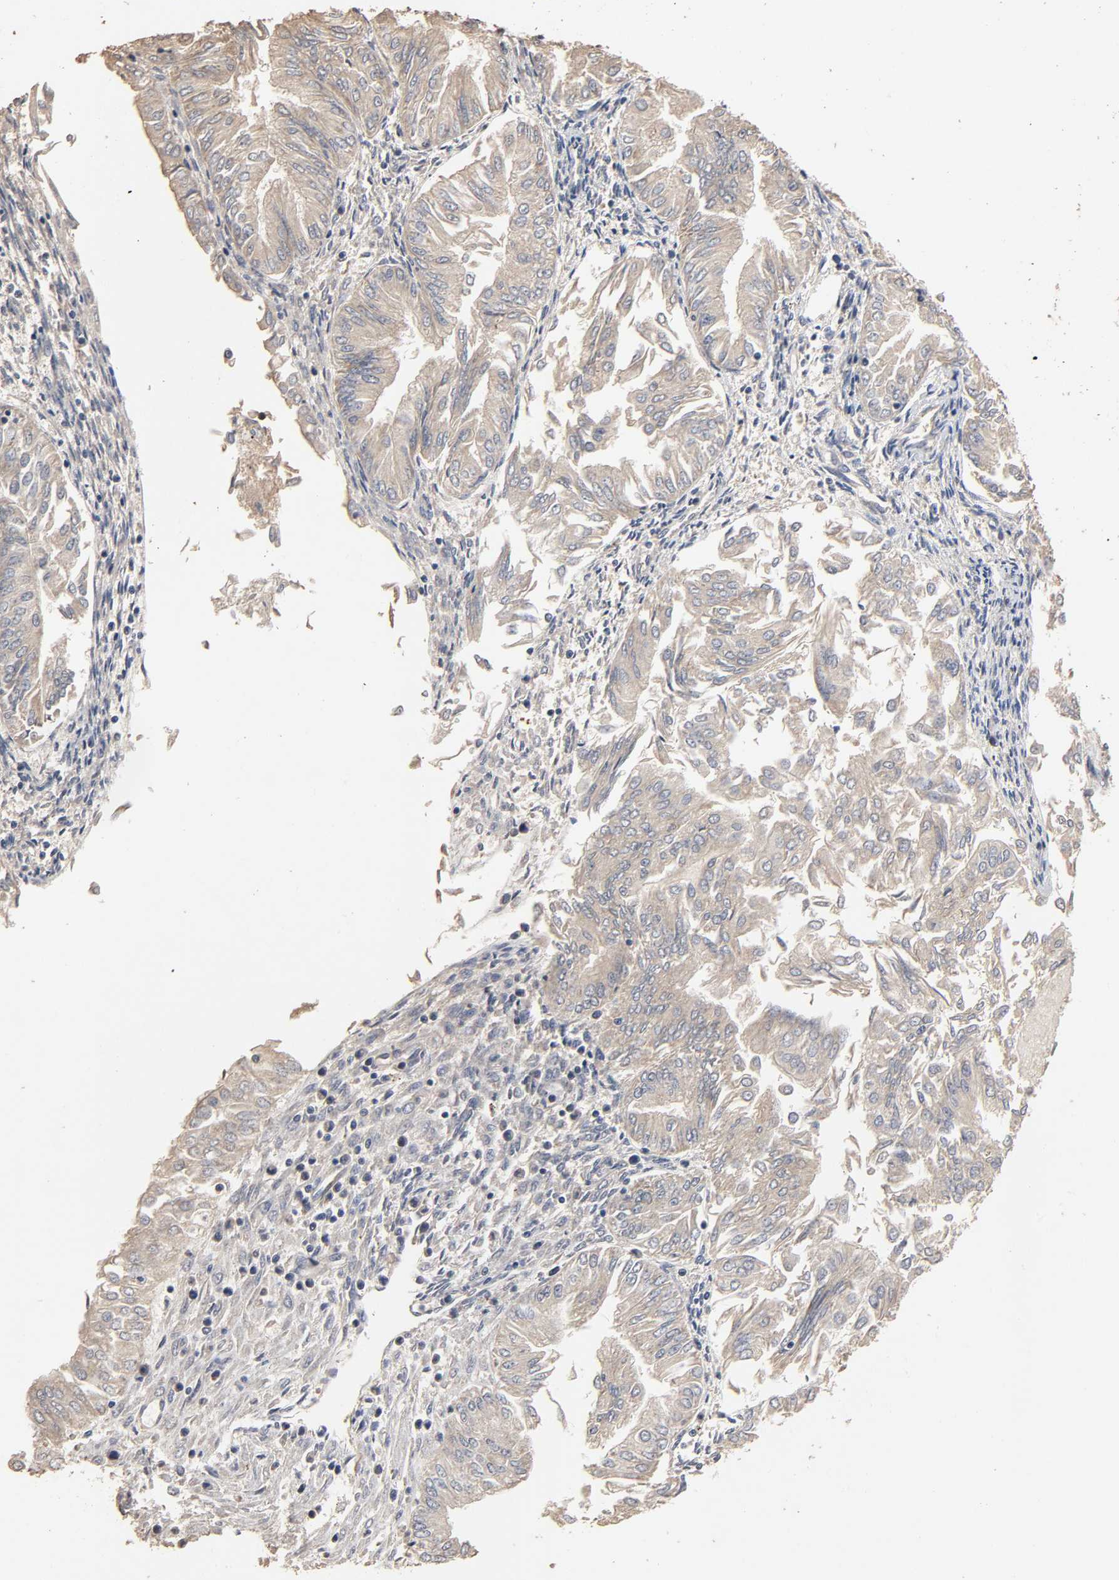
{"staining": {"intensity": "weak", "quantity": ">75%", "location": "cytoplasmic/membranous"}, "tissue": "endometrial cancer", "cell_type": "Tumor cells", "image_type": "cancer", "snomed": [{"axis": "morphology", "description": "Adenocarcinoma, NOS"}, {"axis": "topography", "description": "Endometrium"}], "caption": "There is low levels of weak cytoplasmic/membranous staining in tumor cells of endometrial cancer (adenocarcinoma), as demonstrated by immunohistochemical staining (brown color).", "gene": "ARHGEF7", "patient": {"sex": "female", "age": 53}}